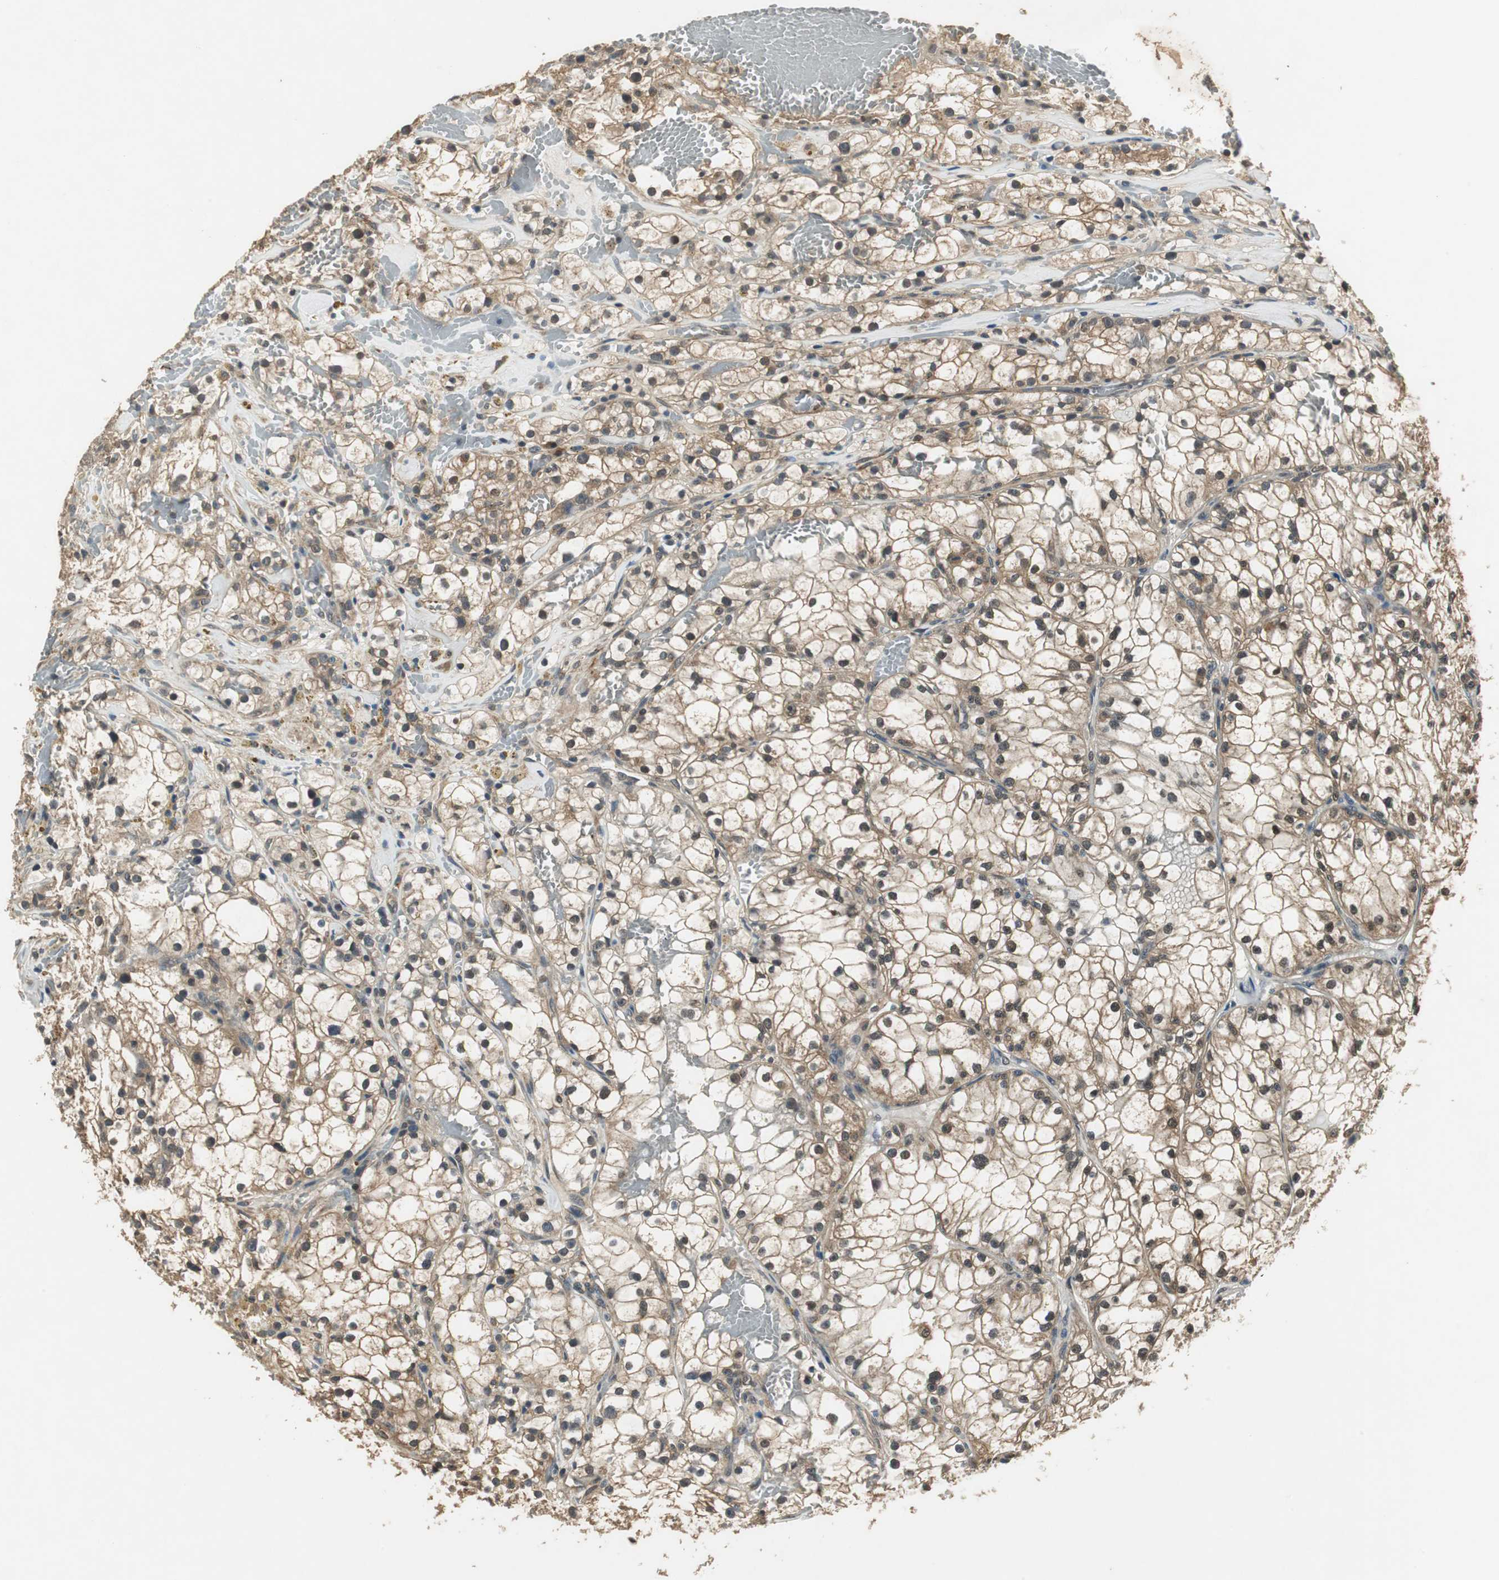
{"staining": {"intensity": "moderate", "quantity": ">75%", "location": "cytoplasmic/membranous,nuclear"}, "tissue": "renal cancer", "cell_type": "Tumor cells", "image_type": "cancer", "snomed": [{"axis": "morphology", "description": "Adenocarcinoma, NOS"}, {"axis": "topography", "description": "Kidney"}], "caption": "Immunohistochemical staining of human renal cancer (adenocarcinoma) exhibits medium levels of moderate cytoplasmic/membranous and nuclear positivity in about >75% of tumor cells.", "gene": "PSMB4", "patient": {"sex": "male", "age": 56}}